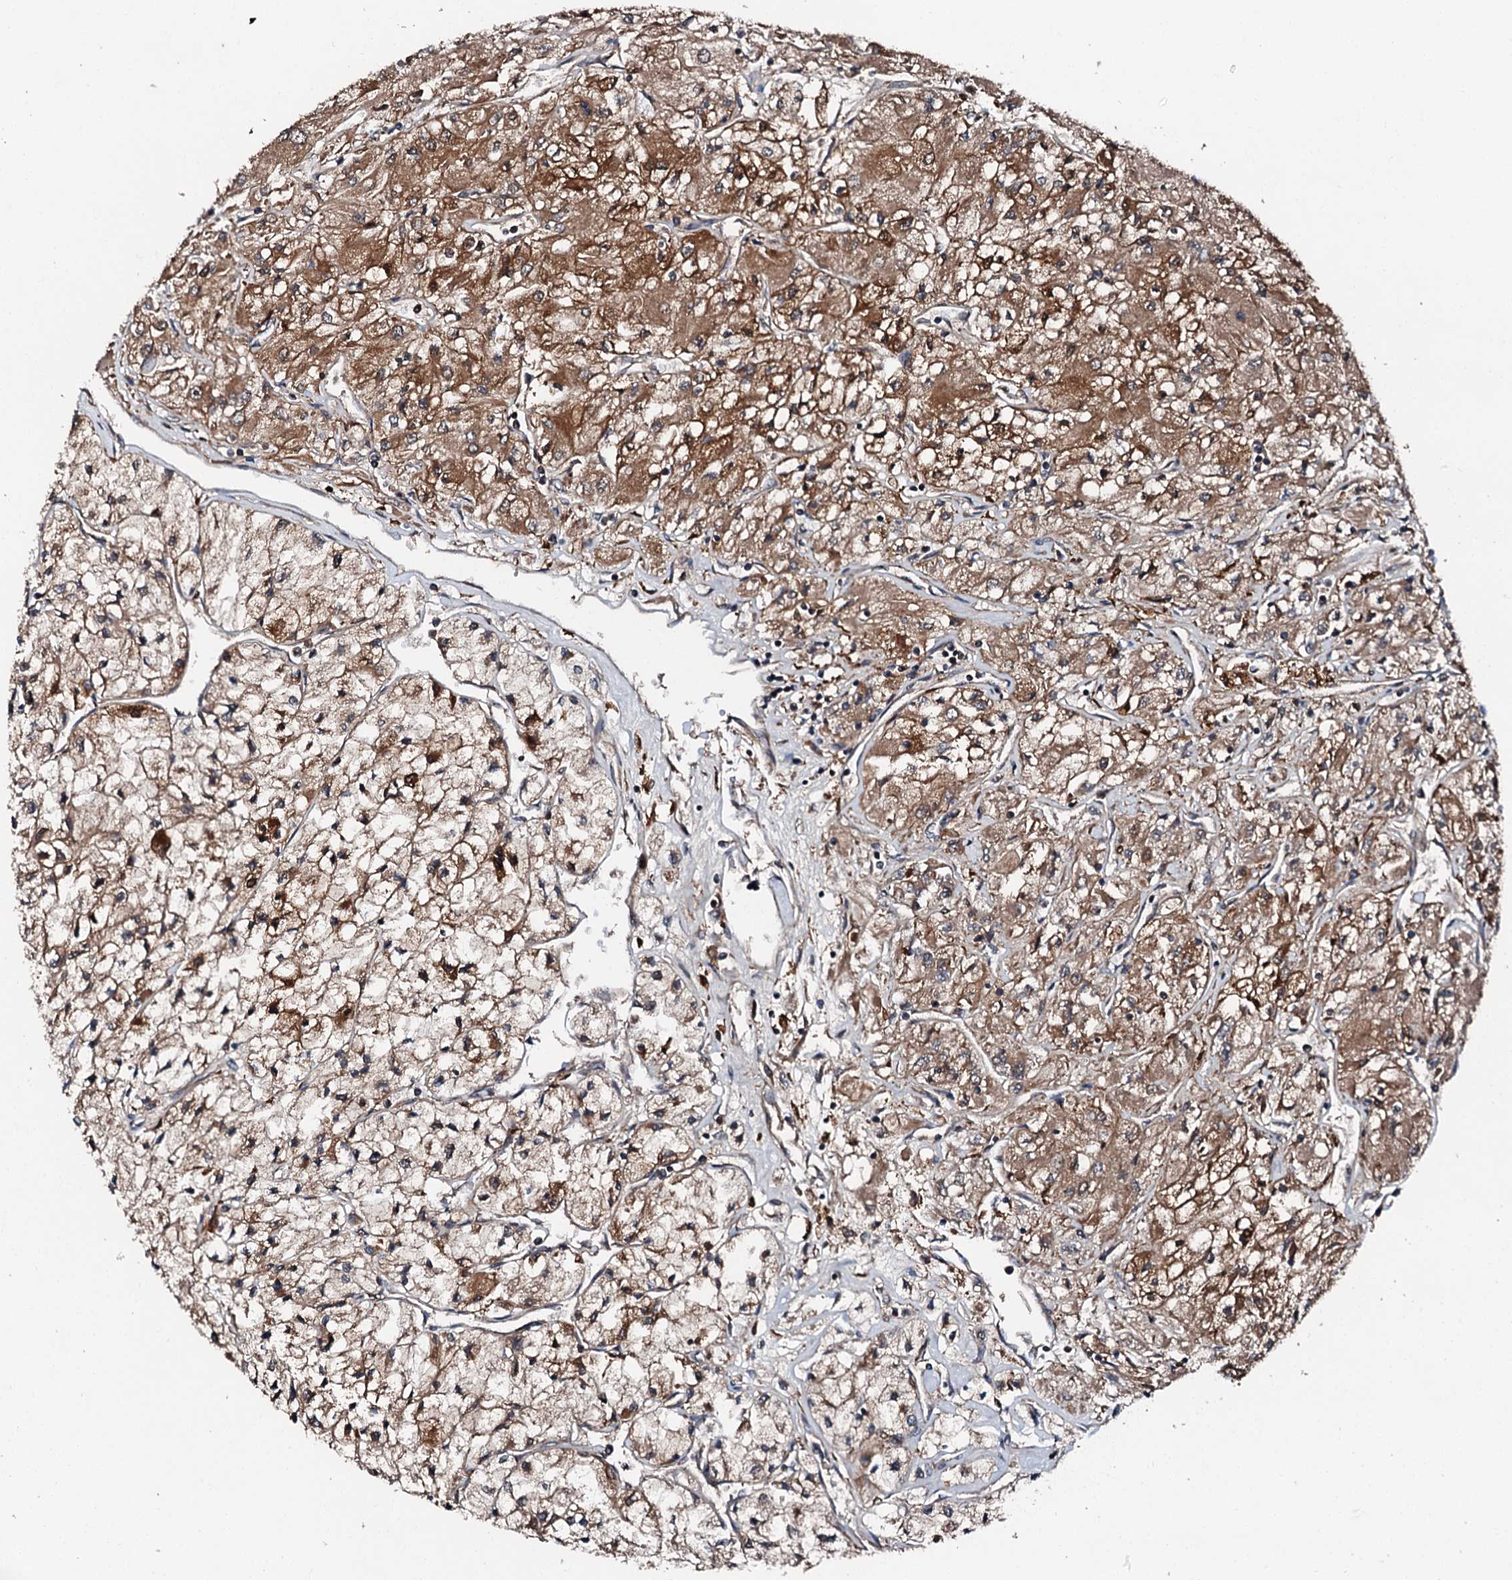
{"staining": {"intensity": "moderate", "quantity": ">75%", "location": "cytoplasmic/membranous"}, "tissue": "renal cancer", "cell_type": "Tumor cells", "image_type": "cancer", "snomed": [{"axis": "morphology", "description": "Adenocarcinoma, NOS"}, {"axis": "topography", "description": "Kidney"}], "caption": "A medium amount of moderate cytoplasmic/membranous expression is appreciated in approximately >75% of tumor cells in renal cancer (adenocarcinoma) tissue.", "gene": "FGD4", "patient": {"sex": "male", "age": 80}}